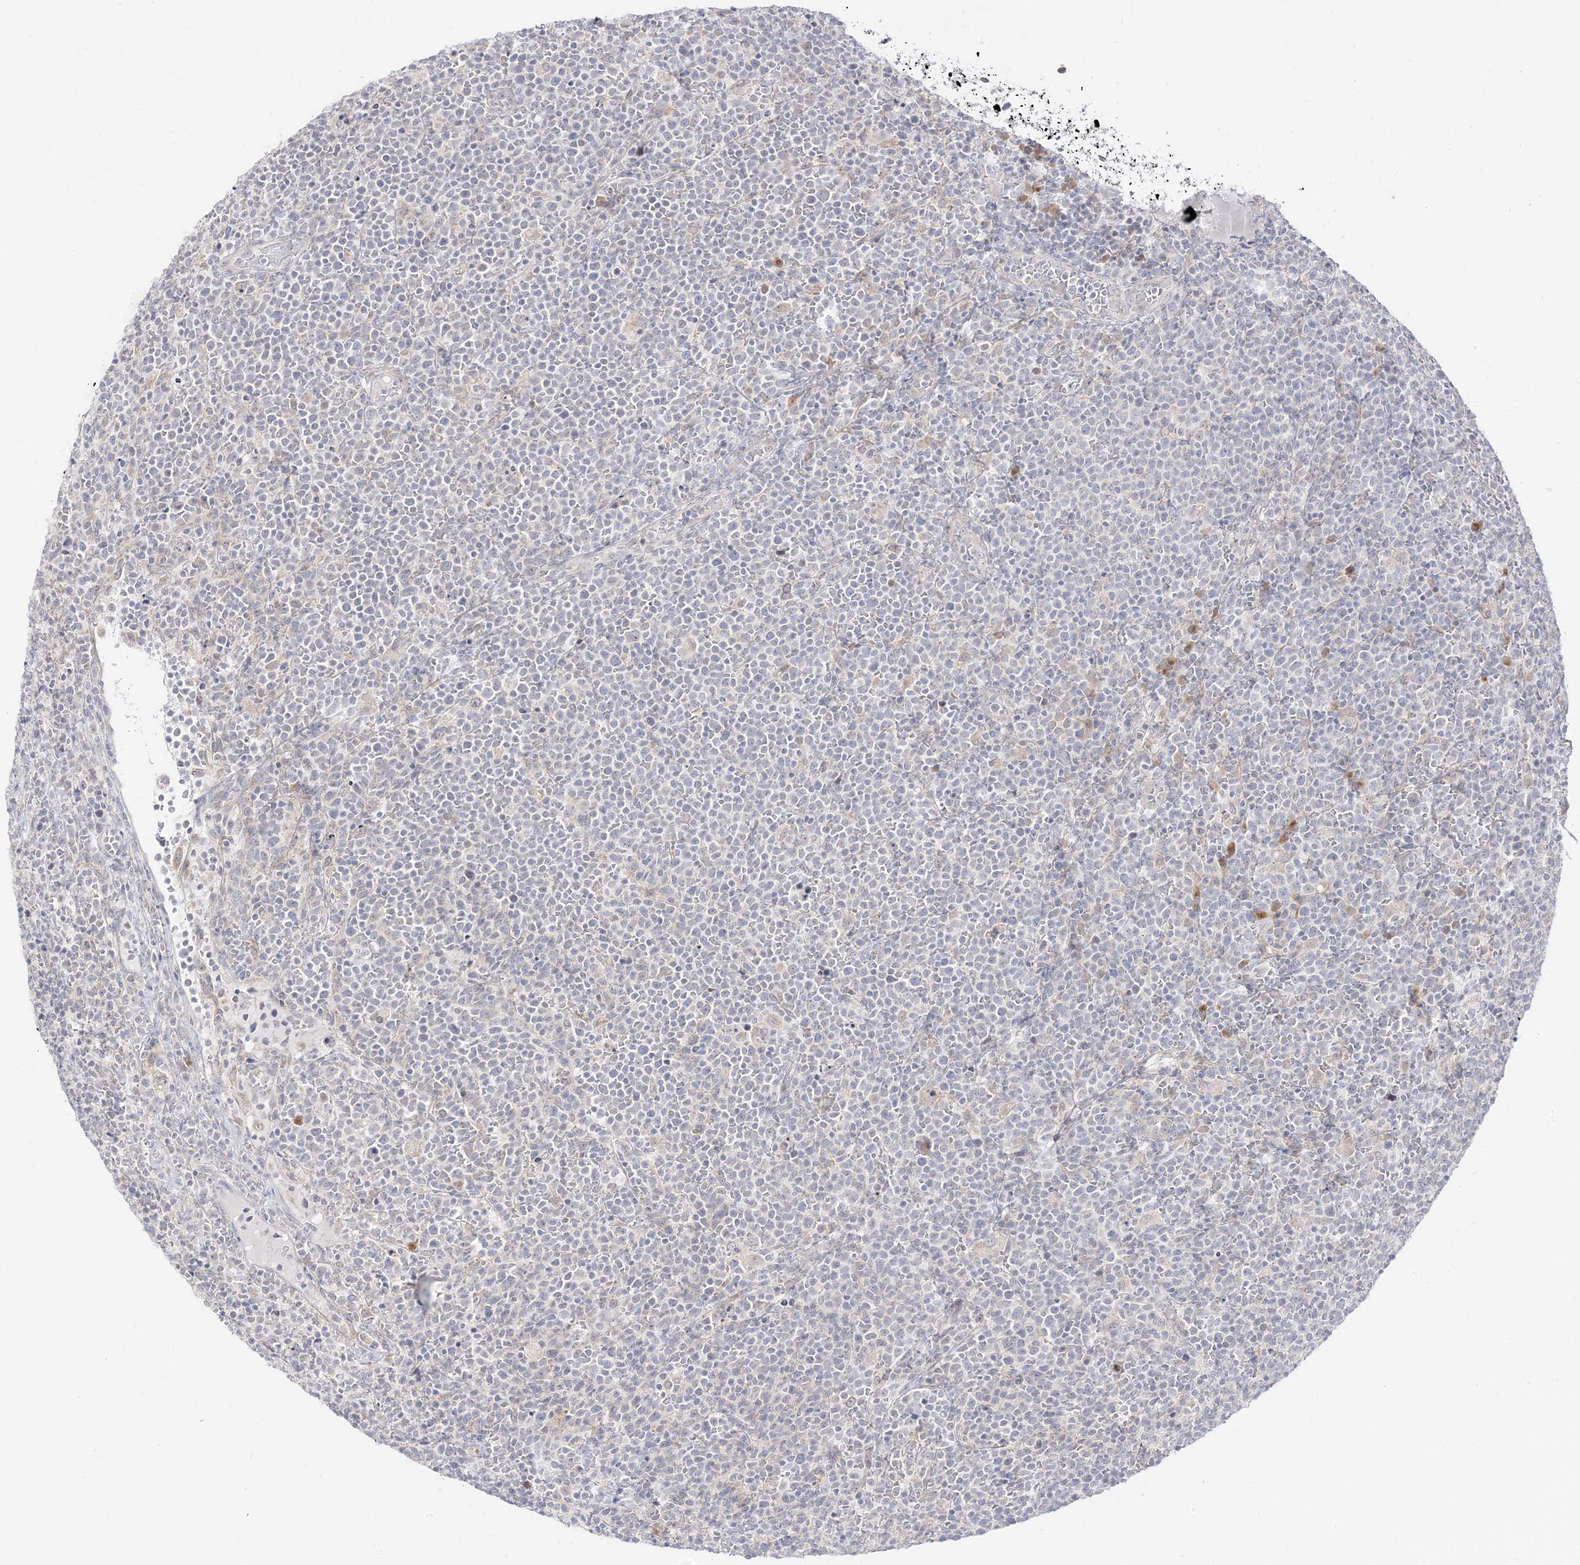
{"staining": {"intensity": "negative", "quantity": "none", "location": "none"}, "tissue": "lymphoma", "cell_type": "Tumor cells", "image_type": "cancer", "snomed": [{"axis": "morphology", "description": "Malignant lymphoma, non-Hodgkin's type, High grade"}, {"axis": "topography", "description": "Lymph node"}], "caption": "Tumor cells are negative for protein expression in human malignant lymphoma, non-Hodgkin's type (high-grade).", "gene": "C2CD2", "patient": {"sex": "male", "age": 61}}